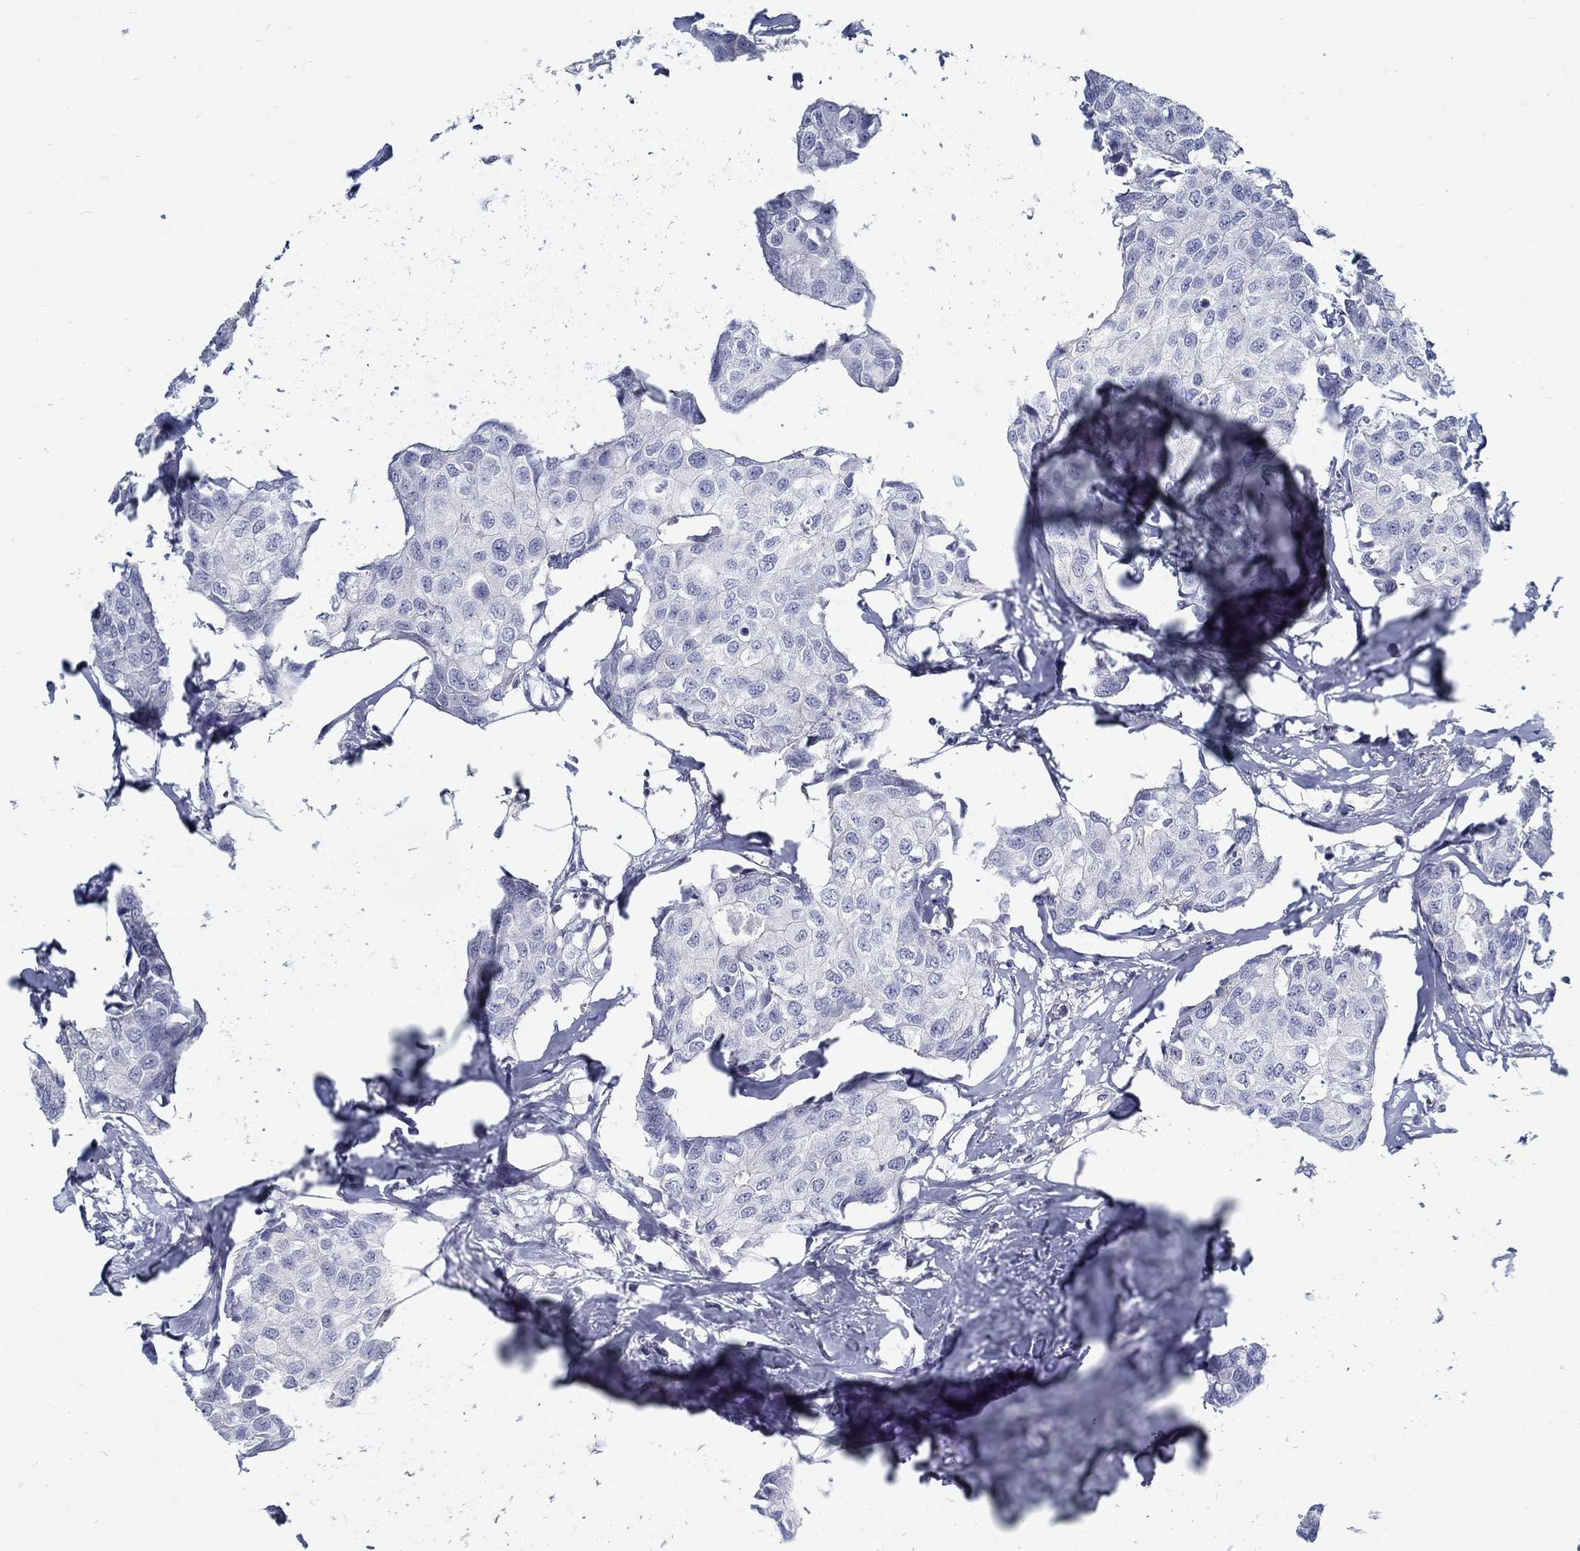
{"staining": {"intensity": "negative", "quantity": "none", "location": "none"}, "tissue": "breast cancer", "cell_type": "Tumor cells", "image_type": "cancer", "snomed": [{"axis": "morphology", "description": "Duct carcinoma"}, {"axis": "topography", "description": "Breast"}], "caption": "Intraductal carcinoma (breast) was stained to show a protein in brown. There is no significant positivity in tumor cells.", "gene": "USP29", "patient": {"sex": "female", "age": 80}}